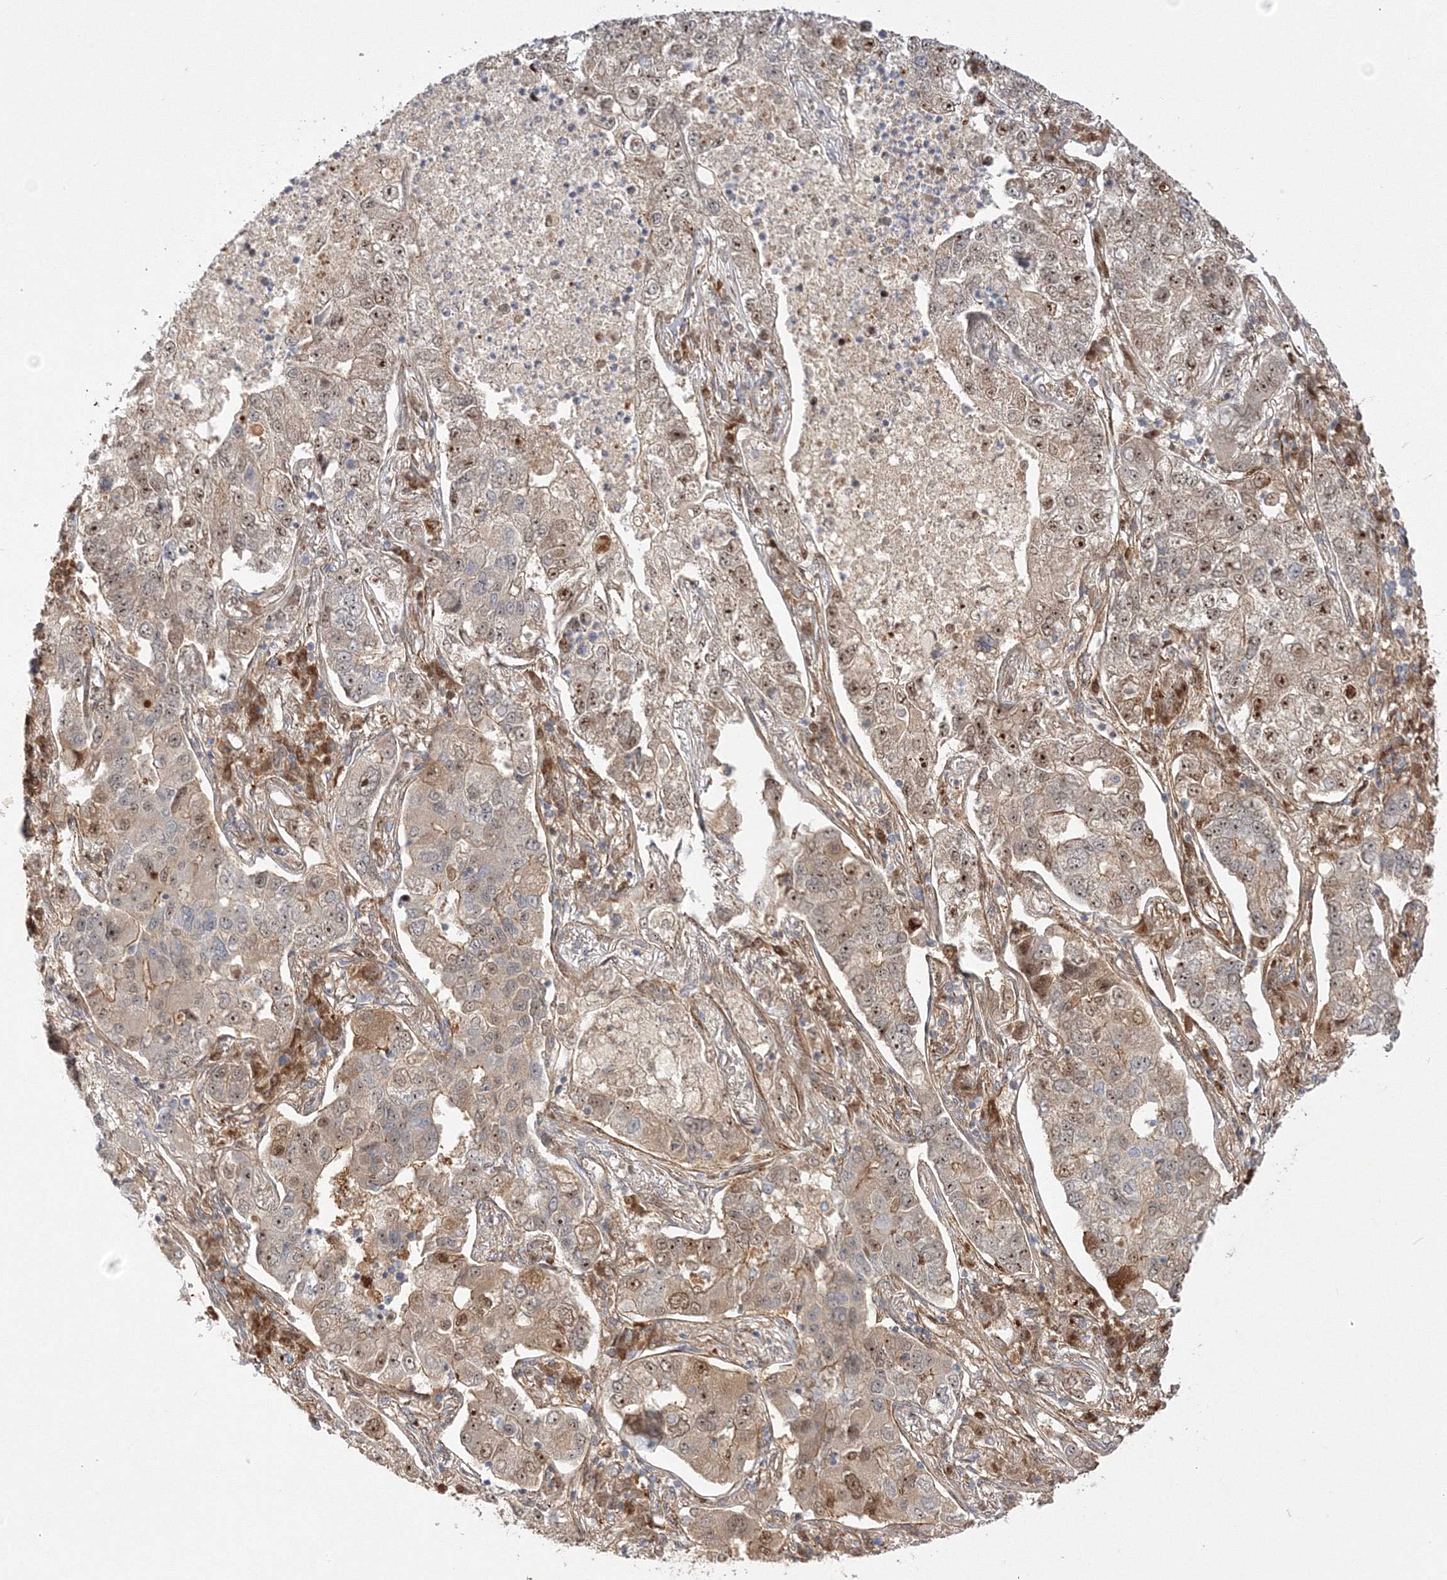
{"staining": {"intensity": "moderate", "quantity": ">75%", "location": "nuclear"}, "tissue": "lung cancer", "cell_type": "Tumor cells", "image_type": "cancer", "snomed": [{"axis": "morphology", "description": "Adenocarcinoma, NOS"}, {"axis": "topography", "description": "Lung"}], "caption": "Protein staining of lung adenocarcinoma tissue displays moderate nuclear staining in about >75% of tumor cells. The staining is performed using DAB (3,3'-diaminobenzidine) brown chromogen to label protein expression. The nuclei are counter-stained blue using hematoxylin.", "gene": "NPM3", "patient": {"sex": "male", "age": 49}}